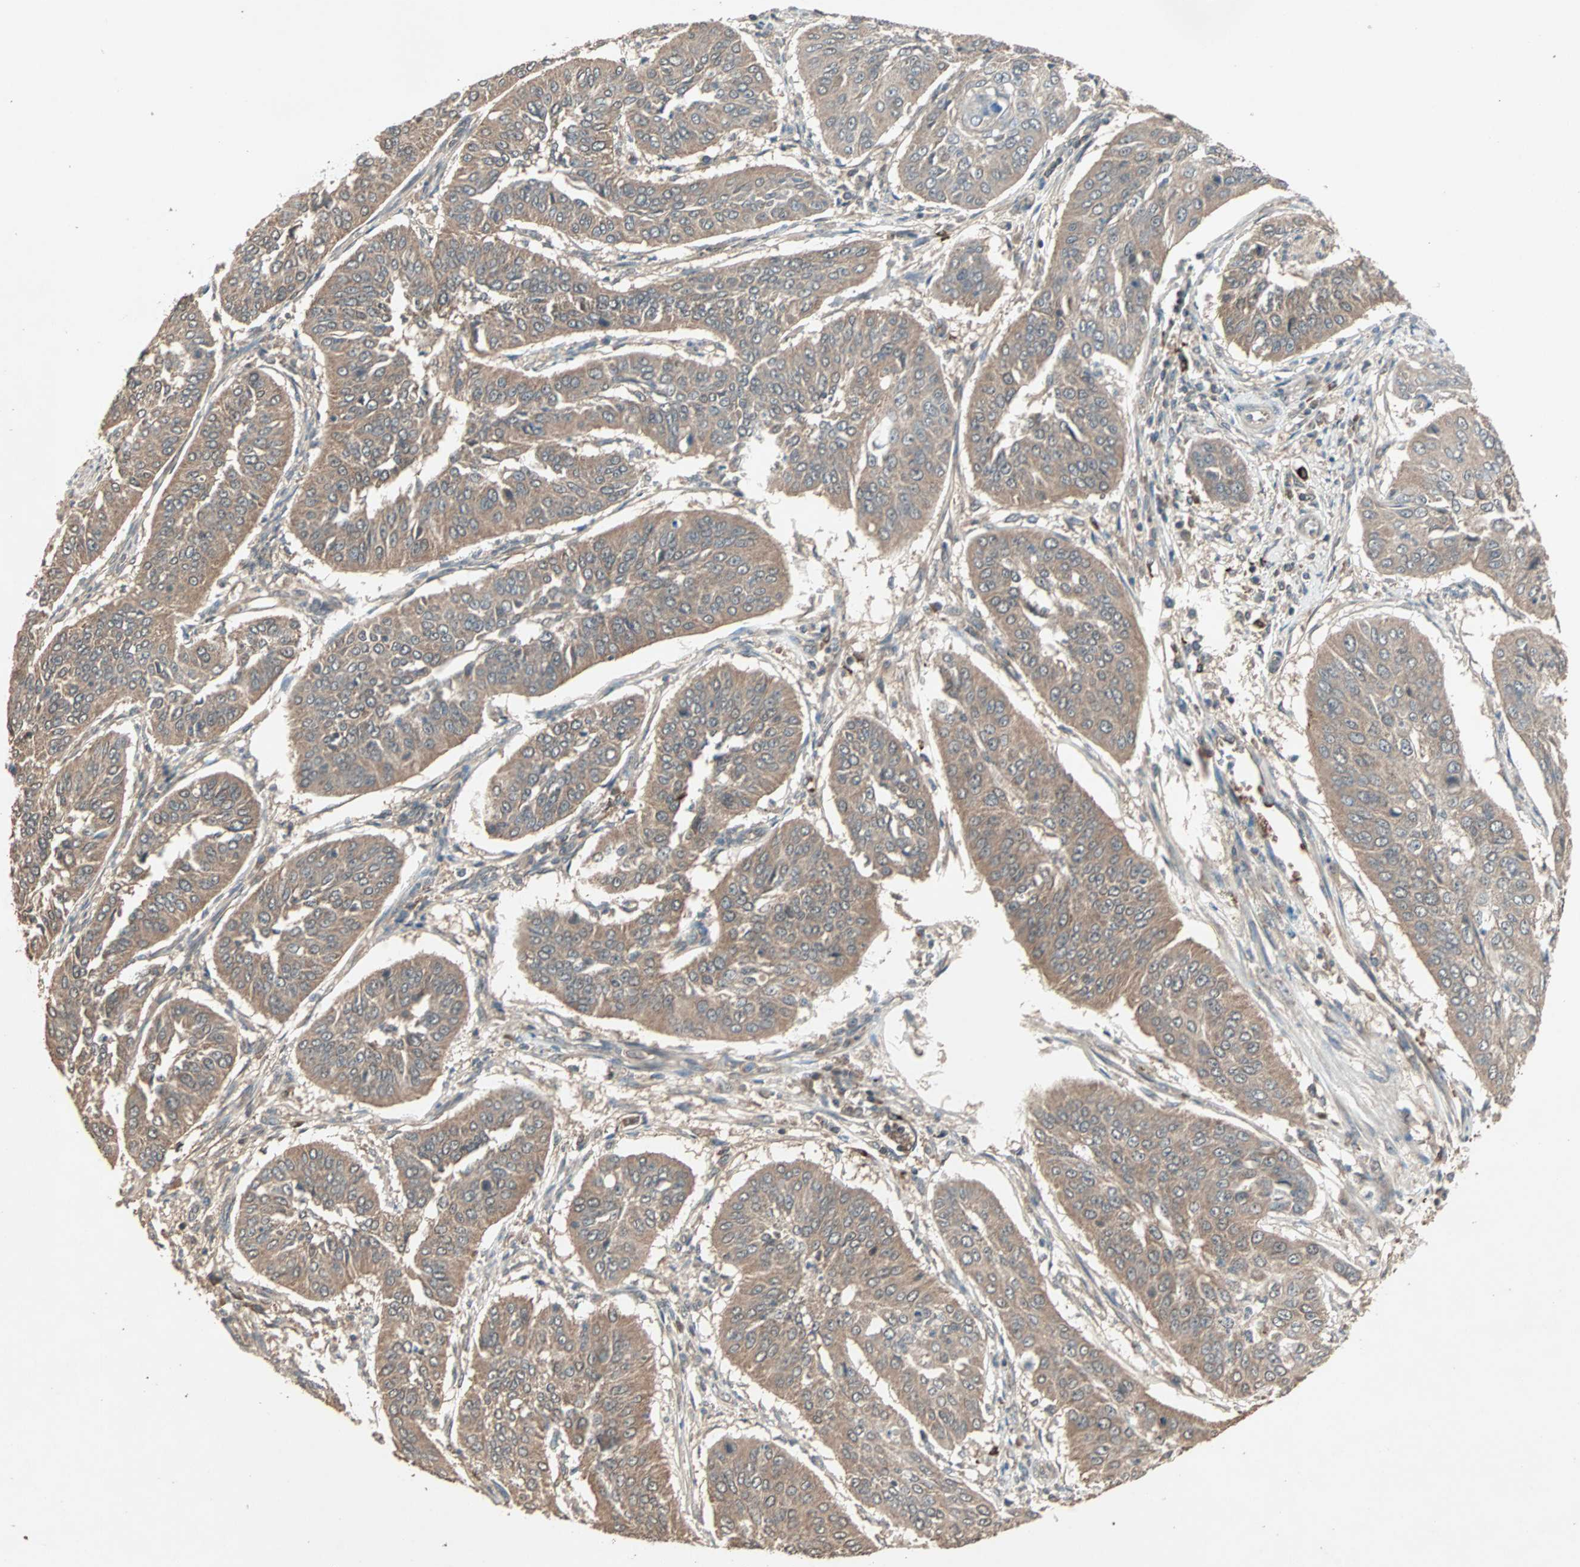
{"staining": {"intensity": "moderate", "quantity": ">75%", "location": "cytoplasmic/membranous"}, "tissue": "cervical cancer", "cell_type": "Tumor cells", "image_type": "cancer", "snomed": [{"axis": "morphology", "description": "Normal tissue, NOS"}, {"axis": "morphology", "description": "Squamous cell carcinoma, NOS"}, {"axis": "topography", "description": "Cervix"}], "caption": "Human cervical cancer stained with a brown dye demonstrates moderate cytoplasmic/membranous positive expression in approximately >75% of tumor cells.", "gene": "UBAC1", "patient": {"sex": "female", "age": 39}}